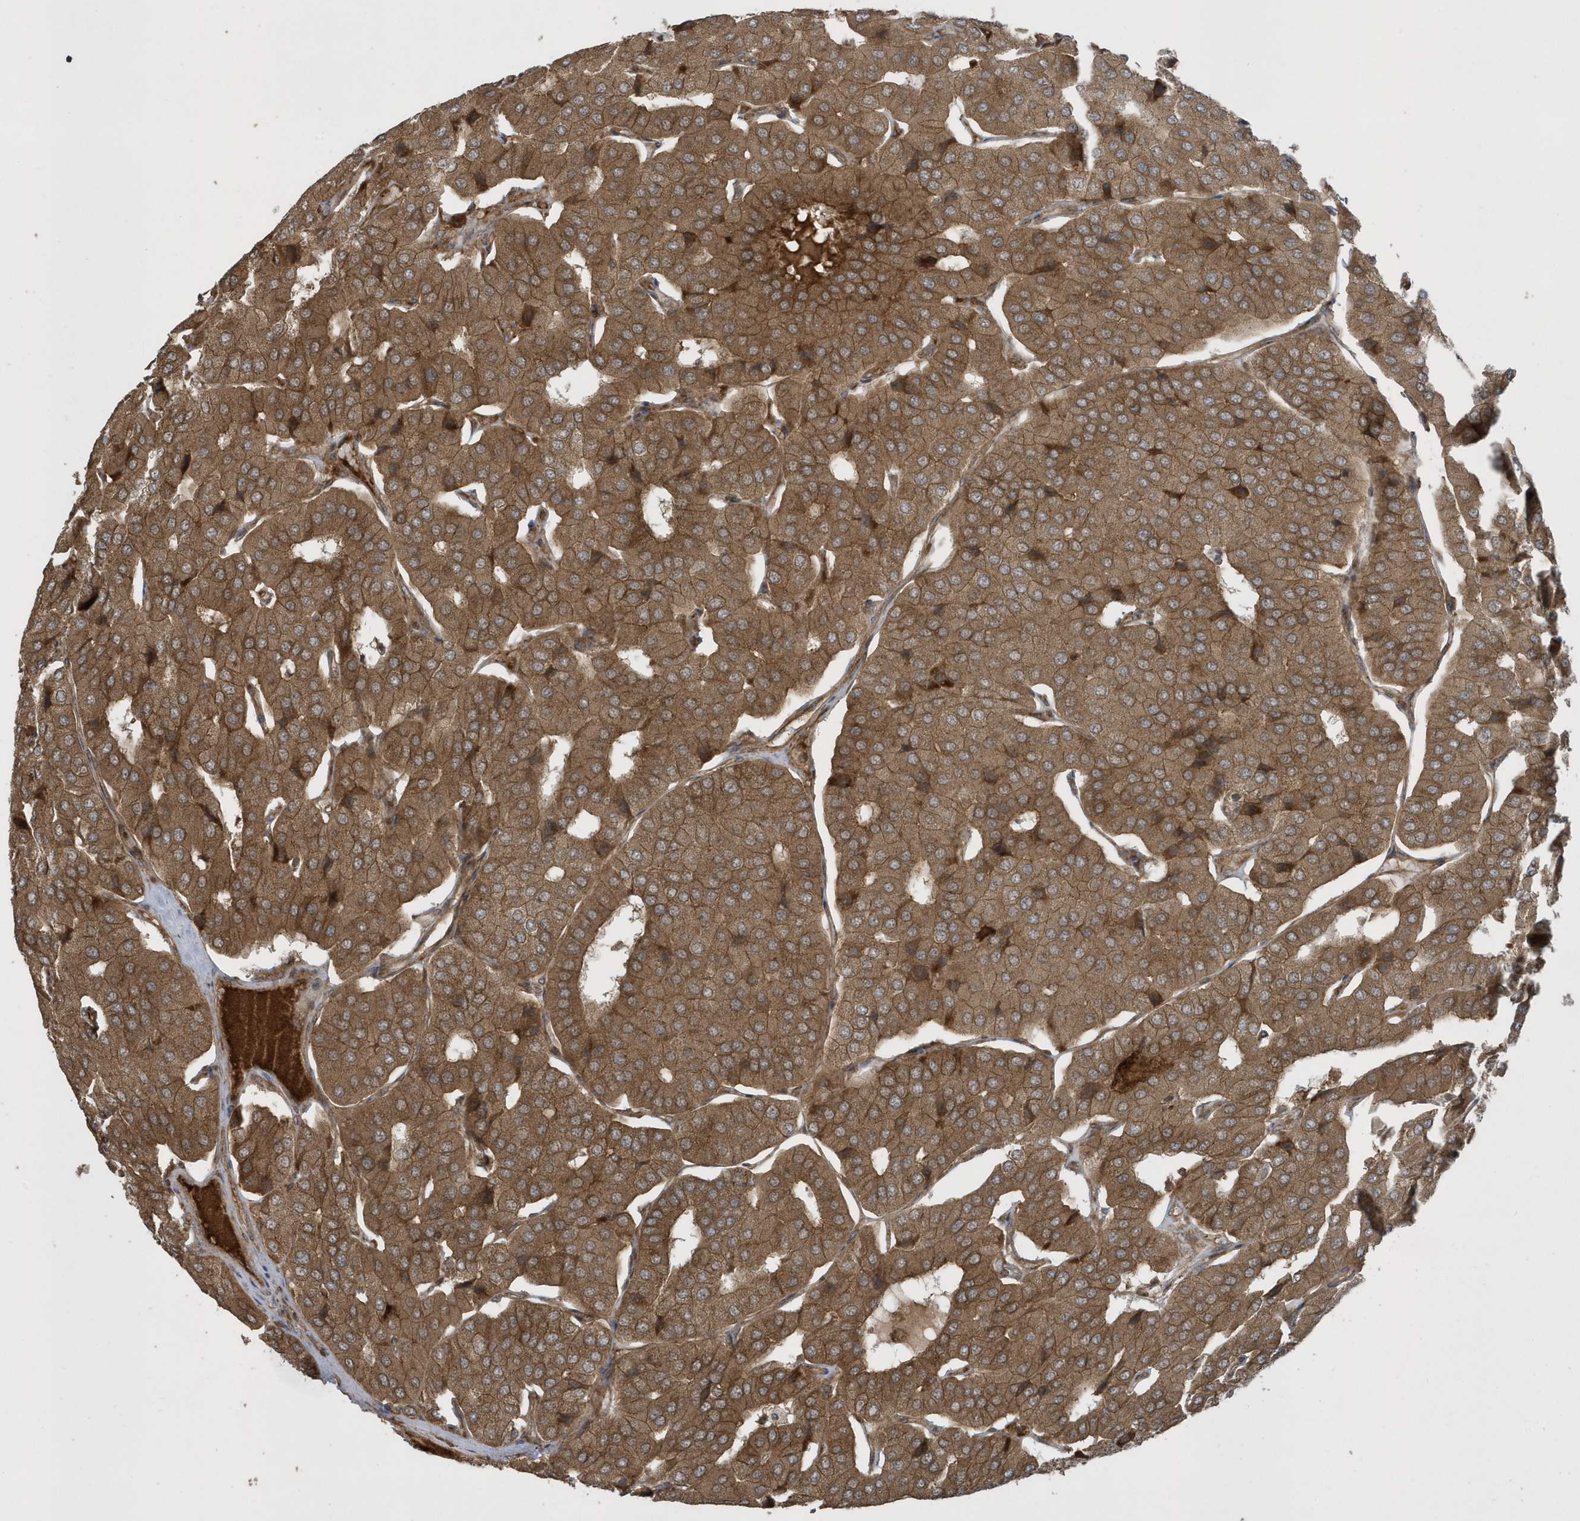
{"staining": {"intensity": "moderate", "quantity": ">75%", "location": "cytoplasmic/membranous"}, "tissue": "parathyroid gland", "cell_type": "Glandular cells", "image_type": "normal", "snomed": [{"axis": "morphology", "description": "Normal tissue, NOS"}, {"axis": "morphology", "description": "Adenoma, NOS"}, {"axis": "topography", "description": "Parathyroid gland"}], "caption": "A histopathology image of human parathyroid gland stained for a protein displays moderate cytoplasmic/membranous brown staining in glandular cells.", "gene": "STAMBP", "patient": {"sex": "female", "age": 86}}